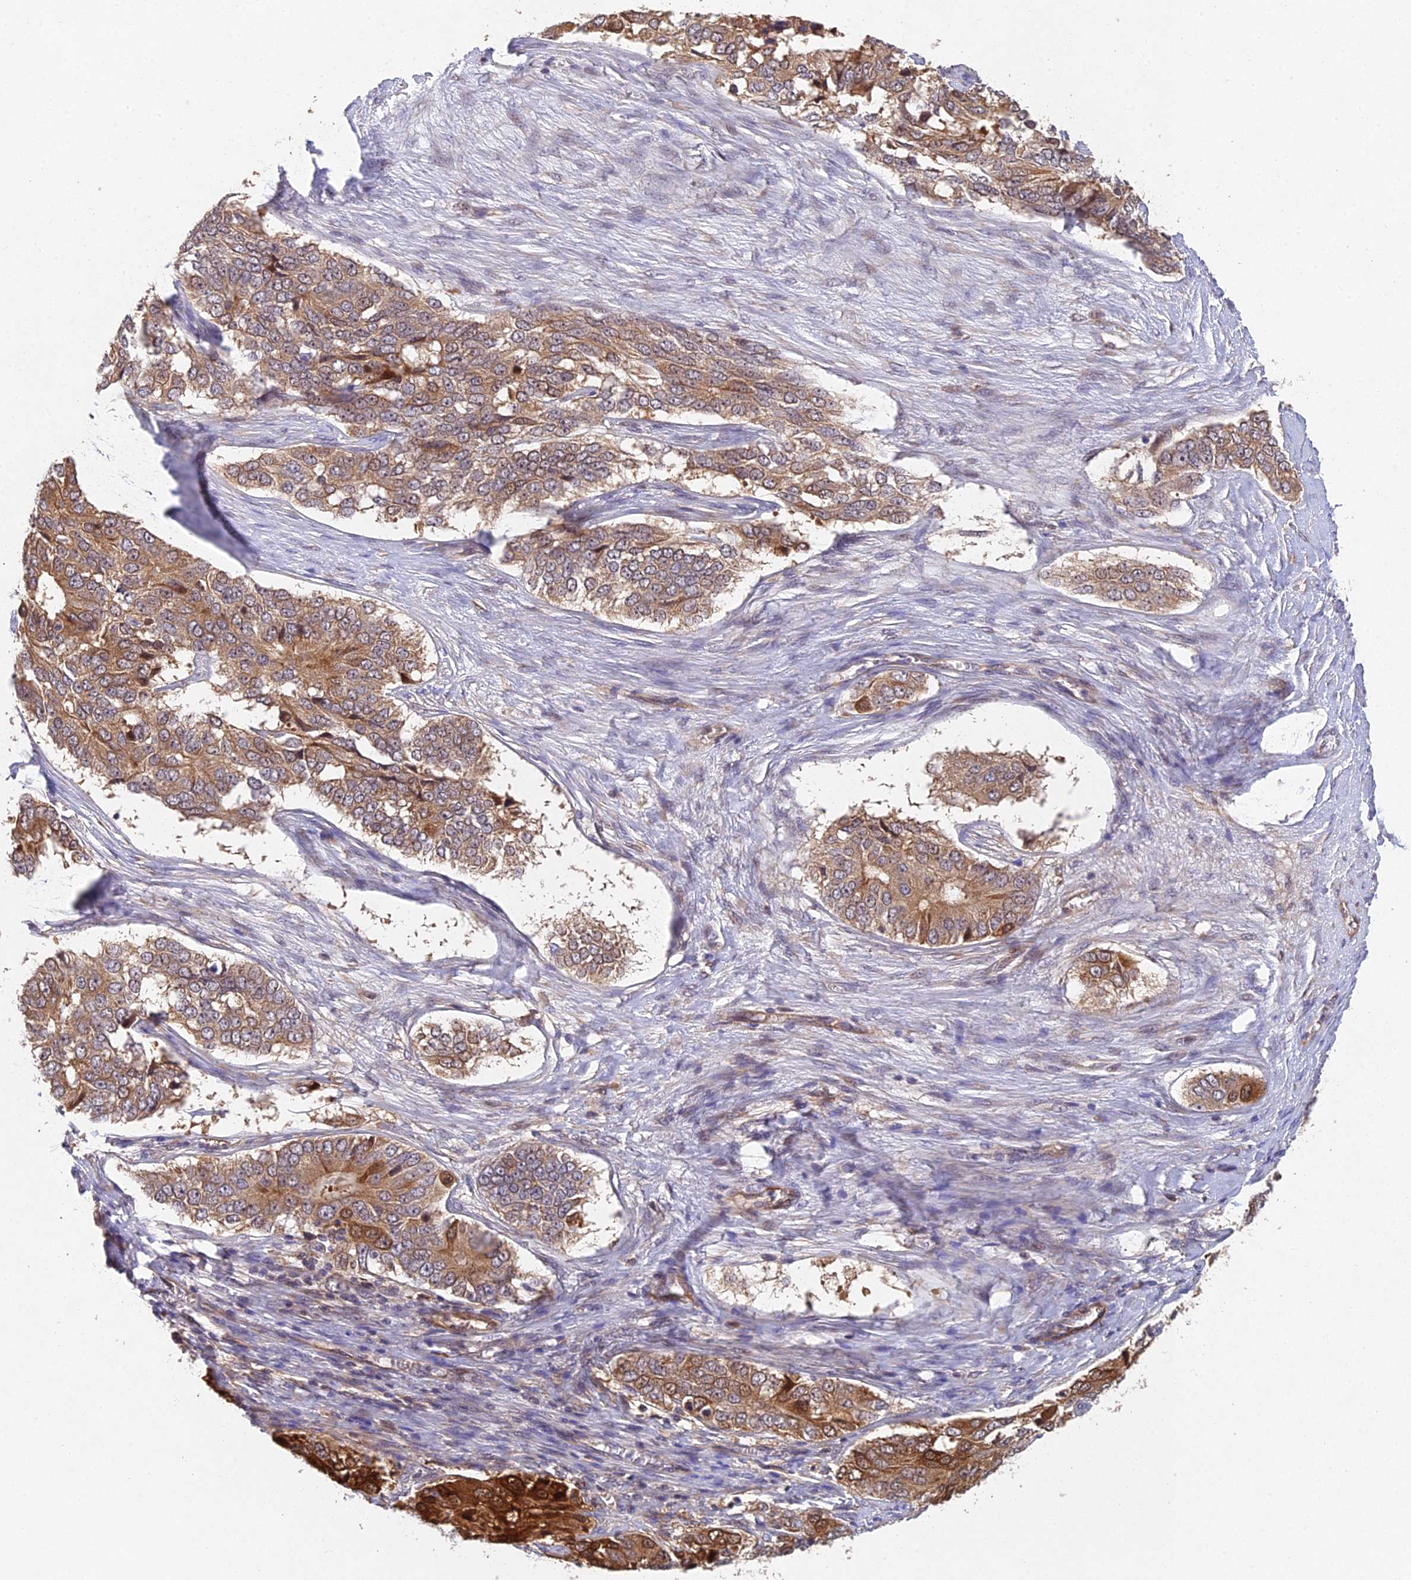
{"staining": {"intensity": "moderate", "quantity": ">75%", "location": "cytoplasmic/membranous"}, "tissue": "ovarian cancer", "cell_type": "Tumor cells", "image_type": "cancer", "snomed": [{"axis": "morphology", "description": "Carcinoma, endometroid"}, {"axis": "topography", "description": "Ovary"}], "caption": "Ovarian cancer stained with DAB immunohistochemistry (IHC) exhibits medium levels of moderate cytoplasmic/membranous positivity in about >75% of tumor cells. (Stains: DAB (3,3'-diaminobenzidine) in brown, nuclei in blue, Microscopy: brightfield microscopy at high magnification).", "gene": "NSMCE1", "patient": {"sex": "female", "age": 51}}